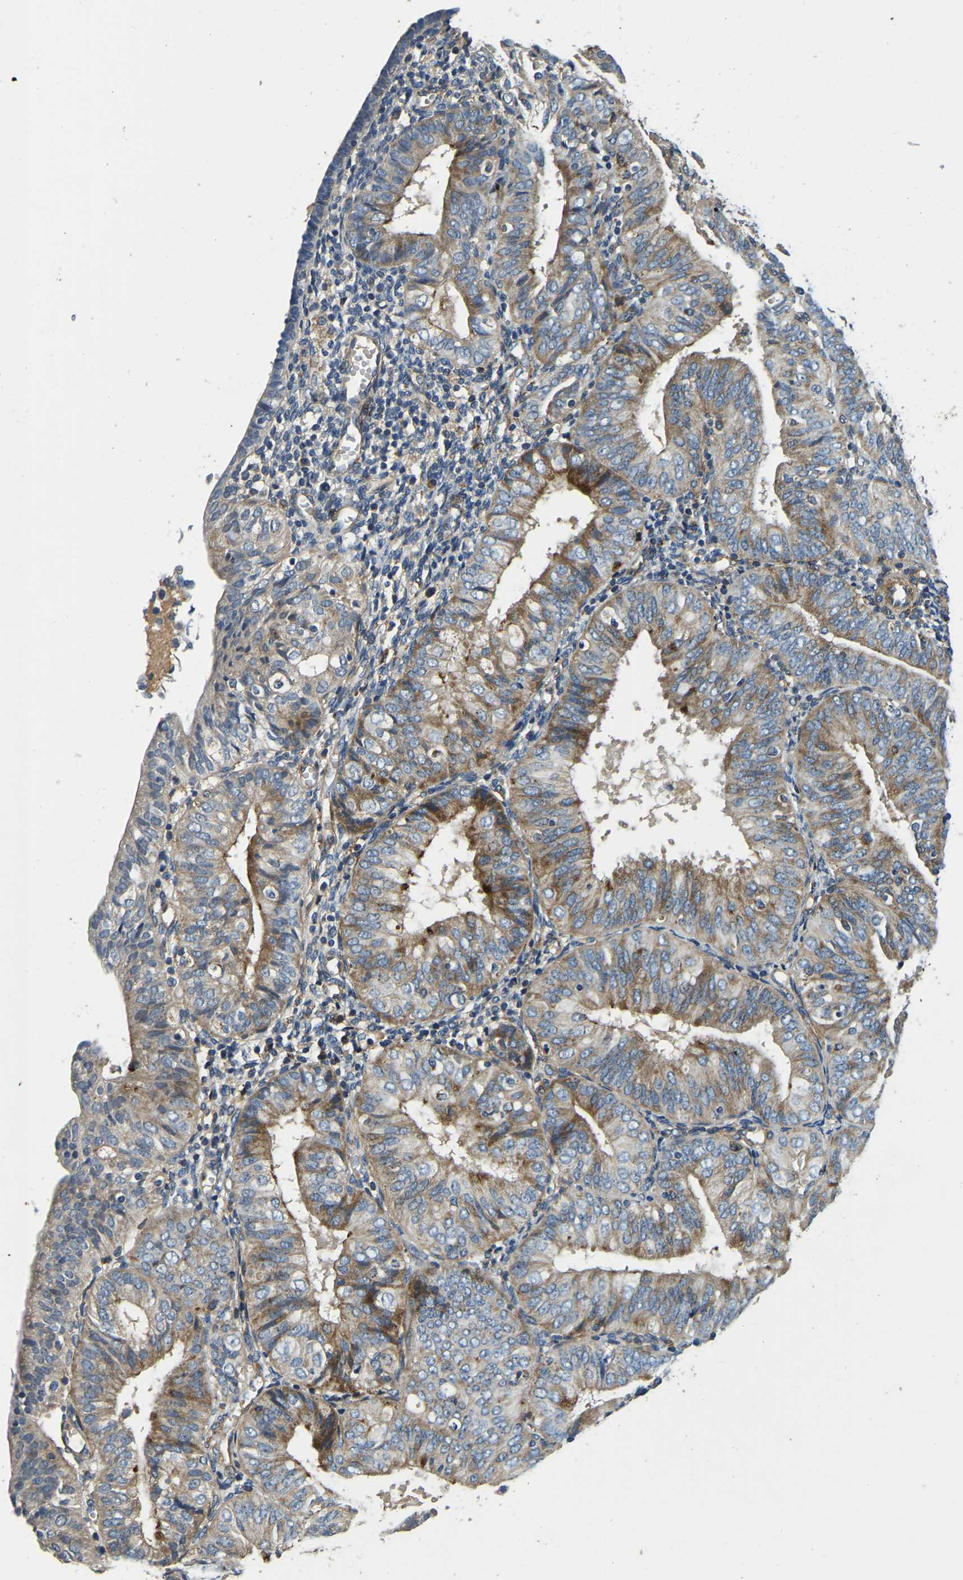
{"staining": {"intensity": "moderate", "quantity": "<25%", "location": "cytoplasmic/membranous"}, "tissue": "endometrial cancer", "cell_type": "Tumor cells", "image_type": "cancer", "snomed": [{"axis": "morphology", "description": "Adenocarcinoma, NOS"}, {"axis": "topography", "description": "Endometrium"}], "caption": "Immunohistochemistry (IHC) staining of endometrial cancer (adenocarcinoma), which shows low levels of moderate cytoplasmic/membranous positivity in about <25% of tumor cells indicating moderate cytoplasmic/membranous protein expression. The staining was performed using DAB (brown) for protein detection and nuclei were counterstained in hematoxylin (blue).", "gene": "RNF39", "patient": {"sex": "female", "age": 58}}